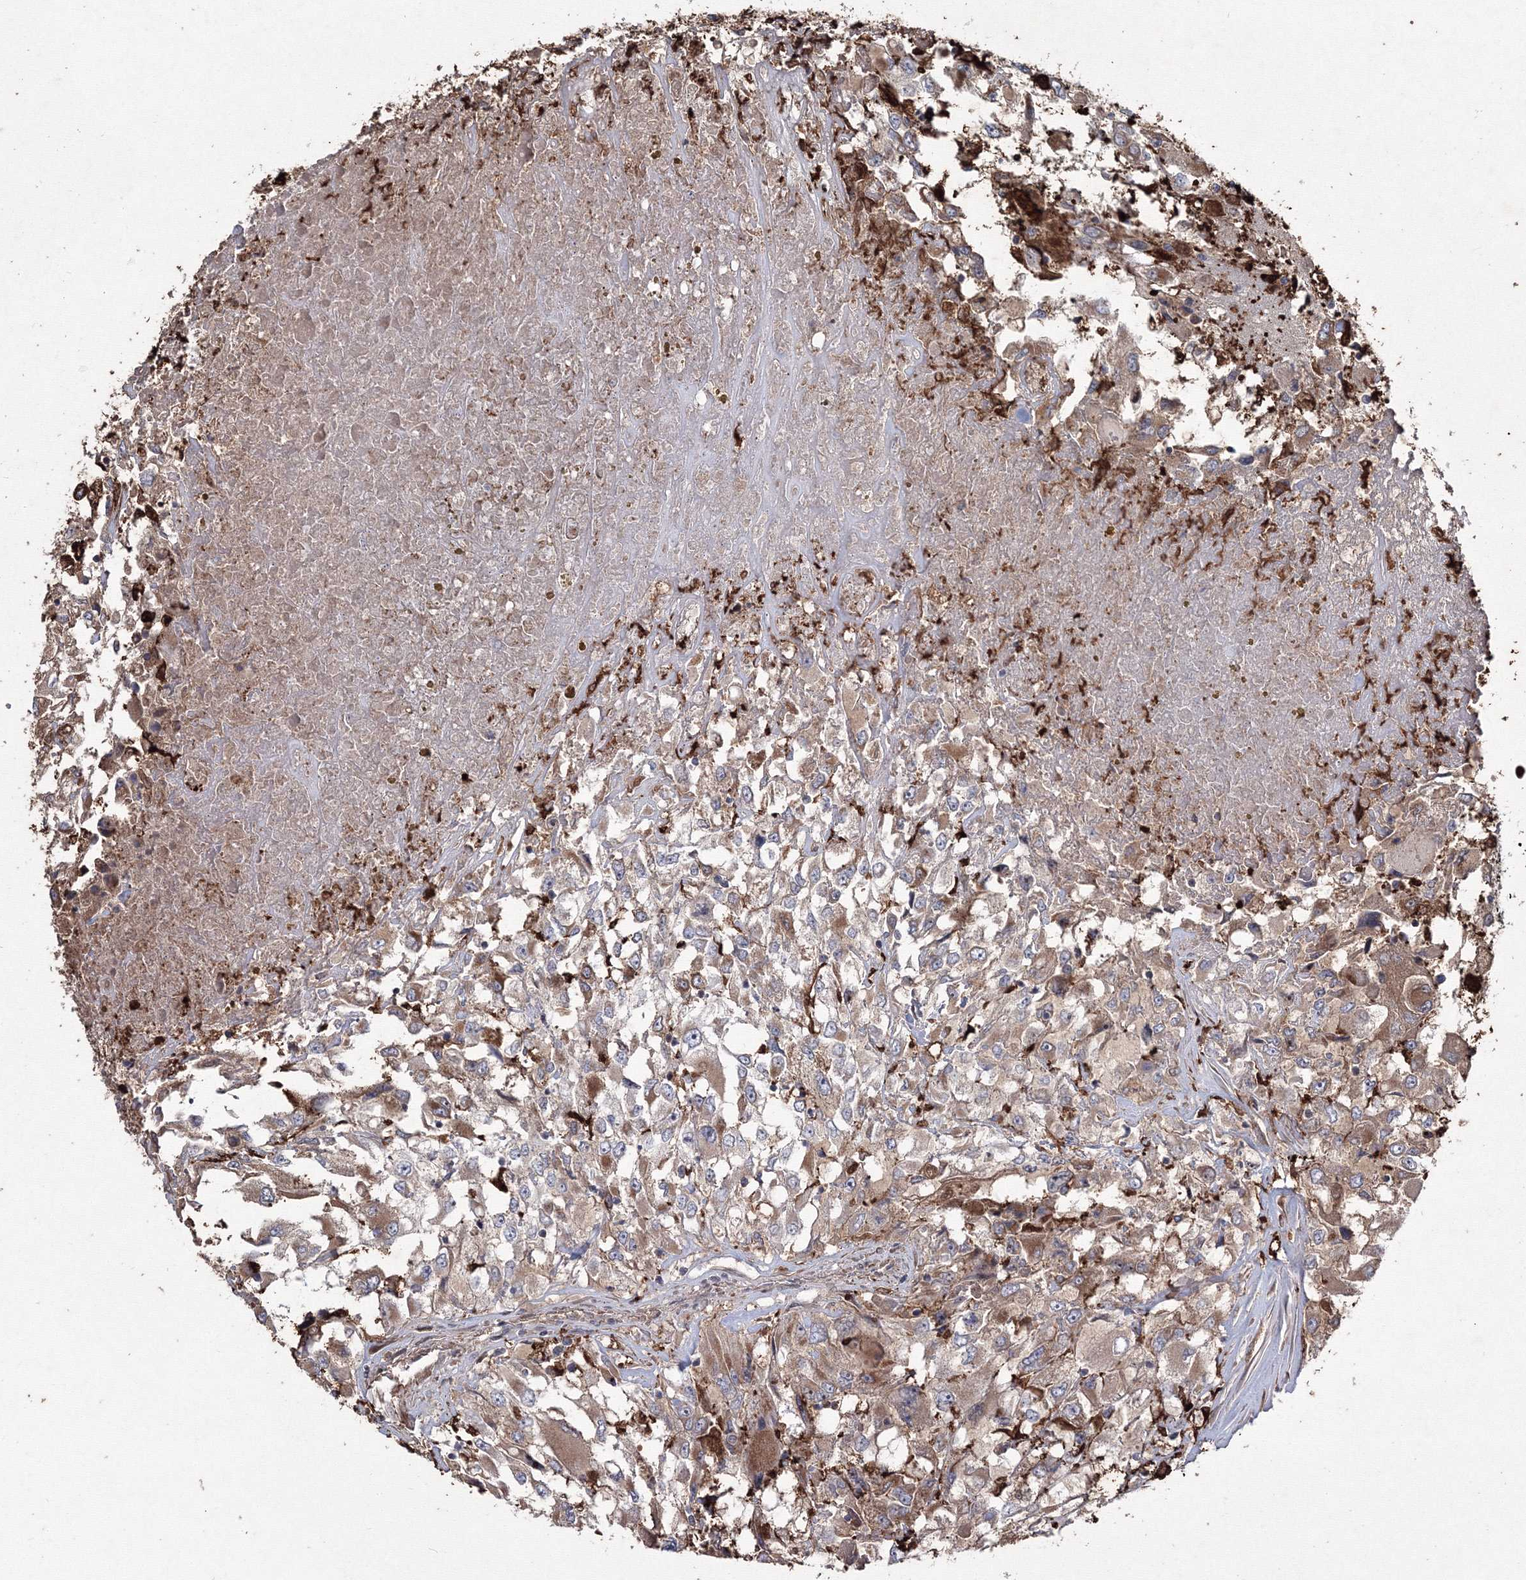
{"staining": {"intensity": "moderate", "quantity": "25%-75%", "location": "cytoplasmic/membranous"}, "tissue": "renal cancer", "cell_type": "Tumor cells", "image_type": "cancer", "snomed": [{"axis": "morphology", "description": "Adenocarcinoma, NOS"}, {"axis": "topography", "description": "Kidney"}], "caption": "Moderate cytoplasmic/membranous expression is appreciated in approximately 25%-75% of tumor cells in renal cancer.", "gene": "RANBP3L", "patient": {"sex": "female", "age": 52}}